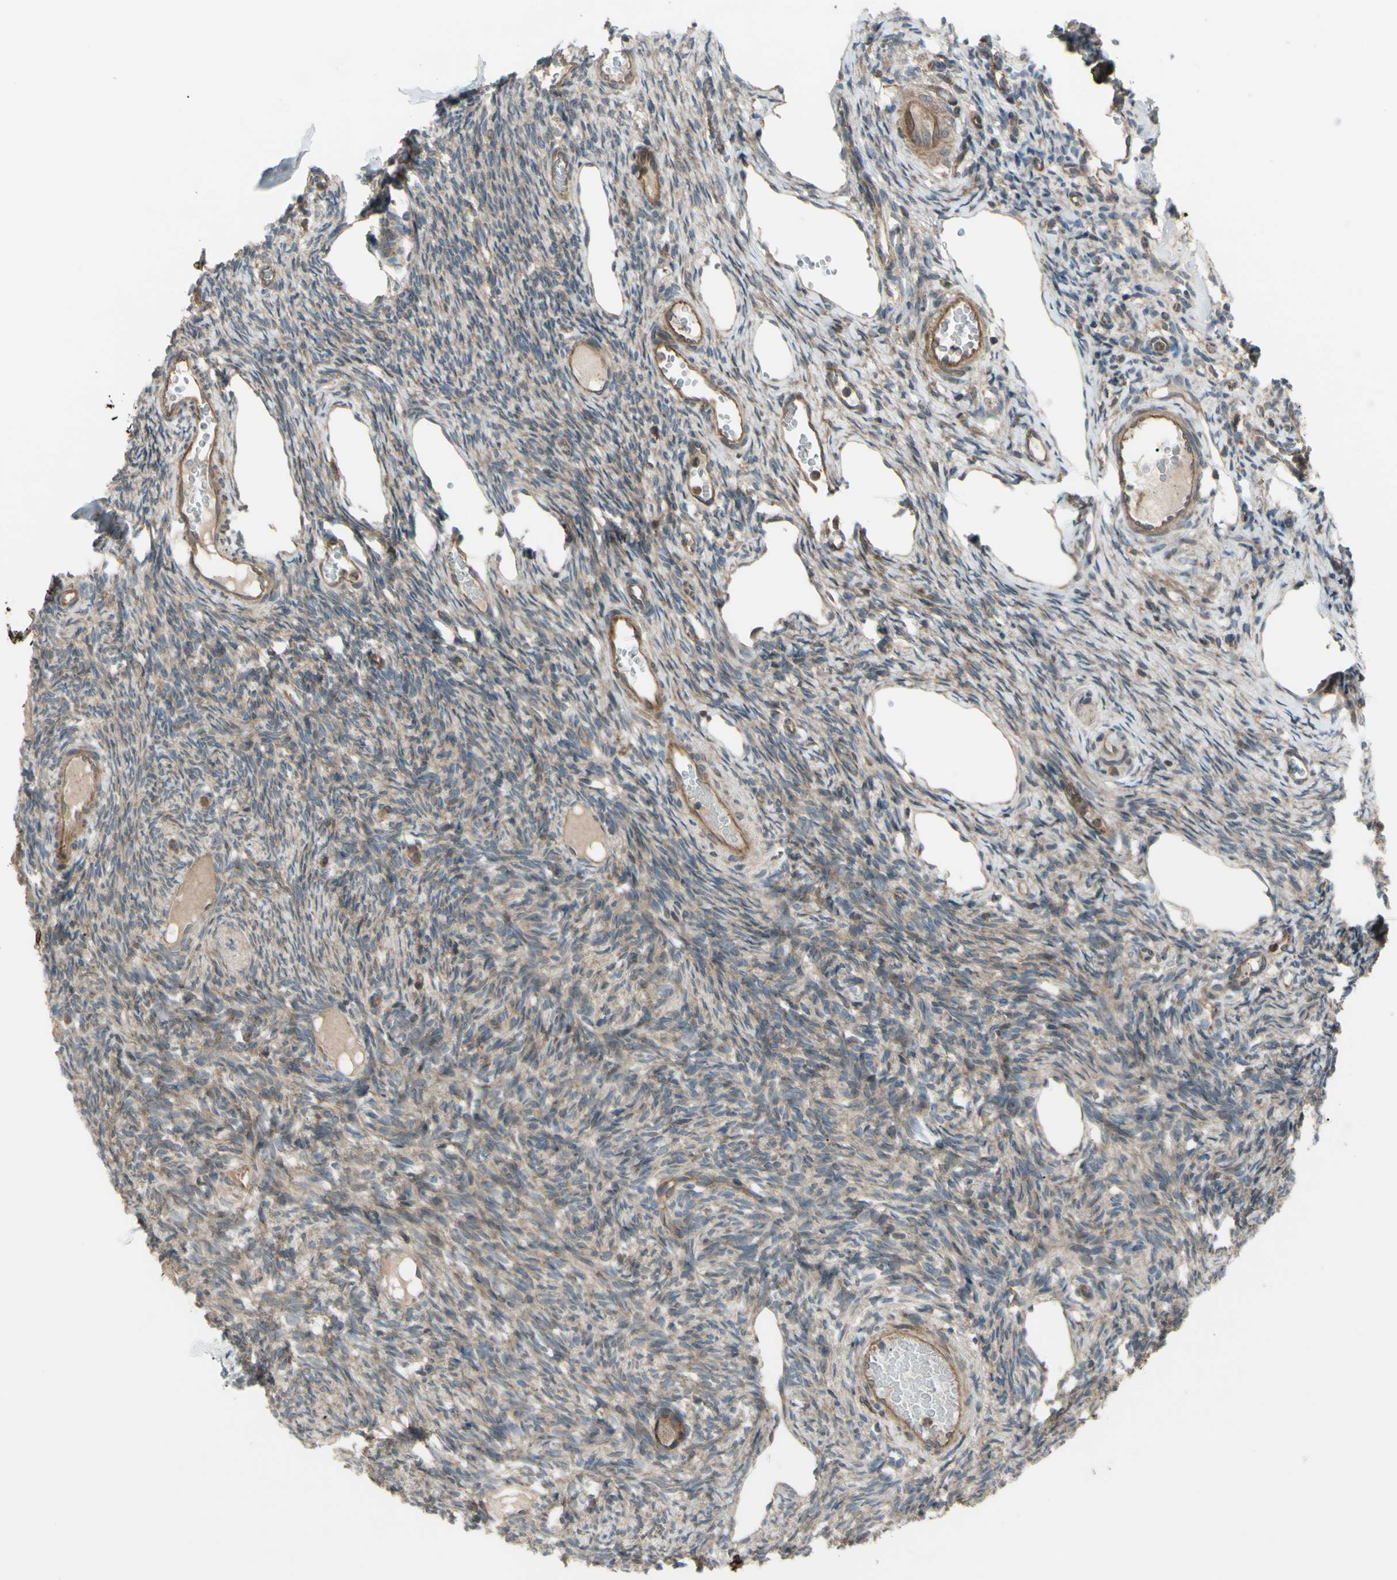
{"staining": {"intensity": "weak", "quantity": ">75%", "location": "cytoplasmic/membranous"}, "tissue": "ovary", "cell_type": "Ovarian stroma cells", "image_type": "normal", "snomed": [{"axis": "morphology", "description": "Normal tissue, NOS"}, {"axis": "topography", "description": "Ovary"}], "caption": "Immunohistochemistry photomicrograph of benign ovary stained for a protein (brown), which reveals low levels of weak cytoplasmic/membranous positivity in about >75% of ovarian stroma cells.", "gene": "FLII", "patient": {"sex": "female", "age": 33}}